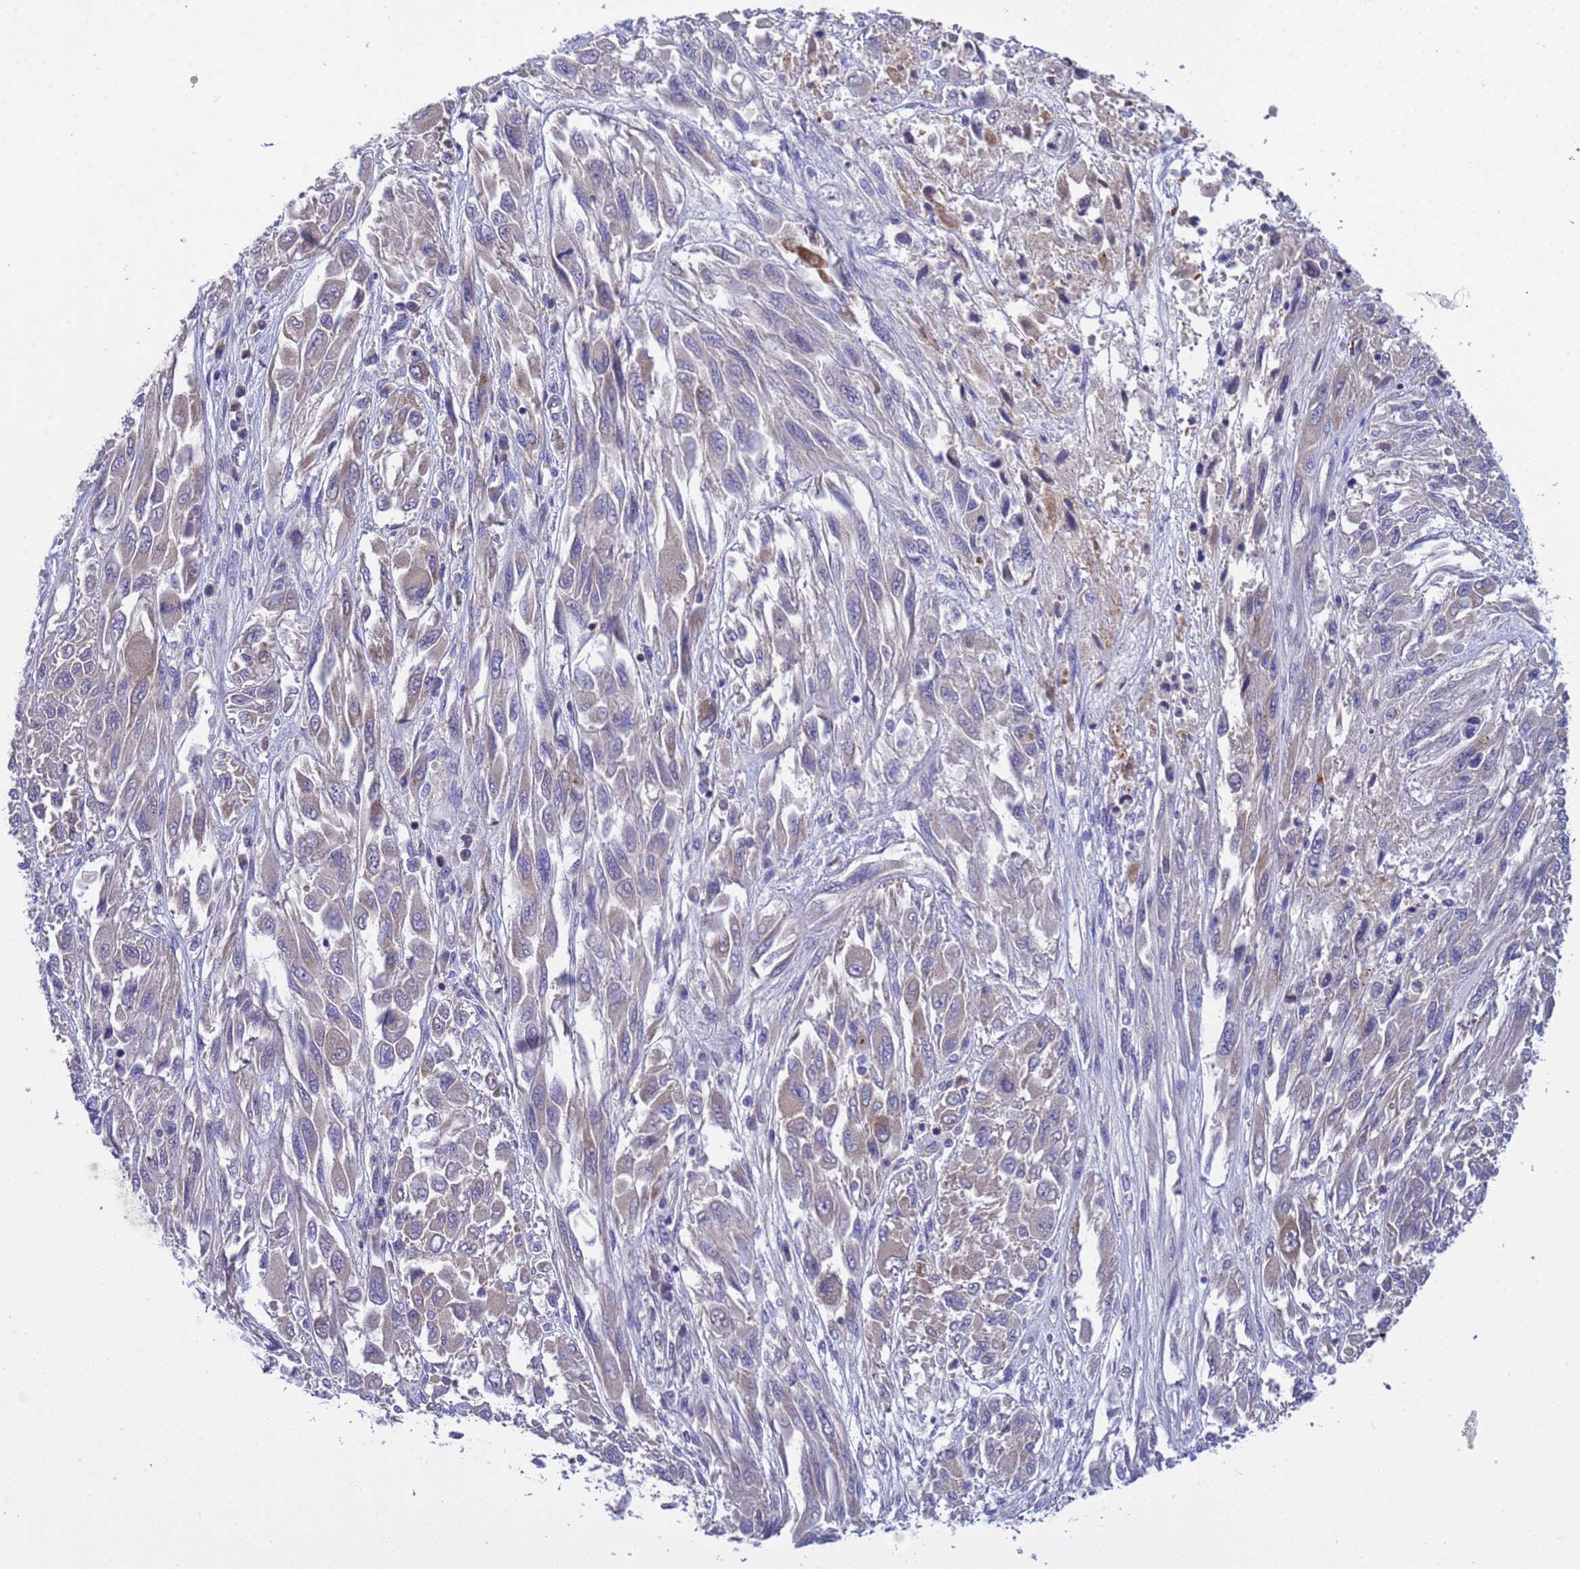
{"staining": {"intensity": "negative", "quantity": "none", "location": "none"}, "tissue": "melanoma", "cell_type": "Tumor cells", "image_type": "cancer", "snomed": [{"axis": "morphology", "description": "Malignant melanoma, NOS"}, {"axis": "topography", "description": "Skin"}], "caption": "Immunohistochemical staining of melanoma reveals no significant staining in tumor cells.", "gene": "RC3H2", "patient": {"sex": "female", "age": 91}}